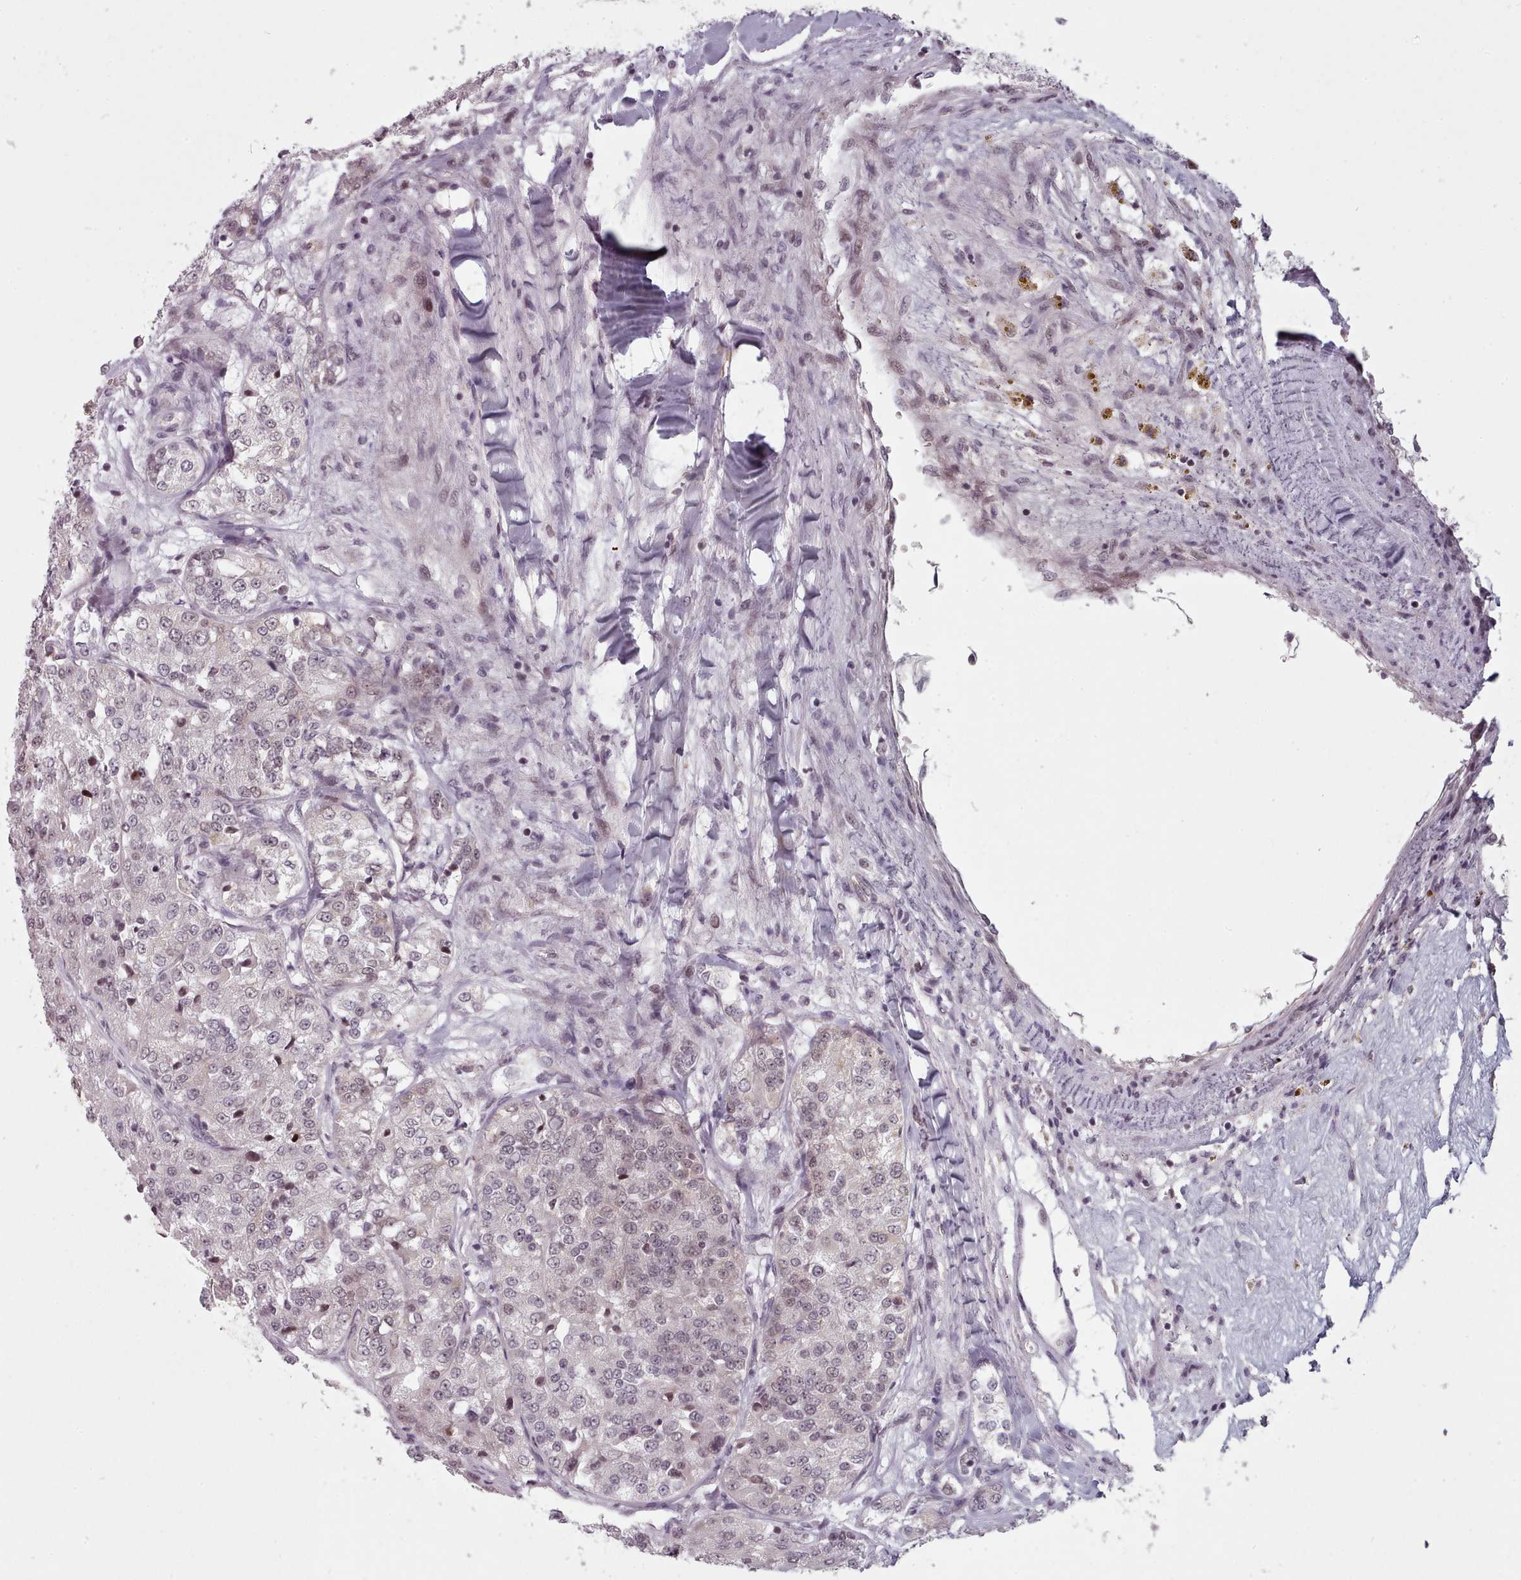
{"staining": {"intensity": "weak", "quantity": "<25%", "location": "nuclear"}, "tissue": "renal cancer", "cell_type": "Tumor cells", "image_type": "cancer", "snomed": [{"axis": "morphology", "description": "Adenocarcinoma, NOS"}, {"axis": "topography", "description": "Kidney"}], "caption": "DAB (3,3'-diaminobenzidine) immunohistochemical staining of renal cancer reveals no significant staining in tumor cells. The staining is performed using DAB brown chromogen with nuclei counter-stained in using hematoxylin.", "gene": "SRSF9", "patient": {"sex": "female", "age": 63}}